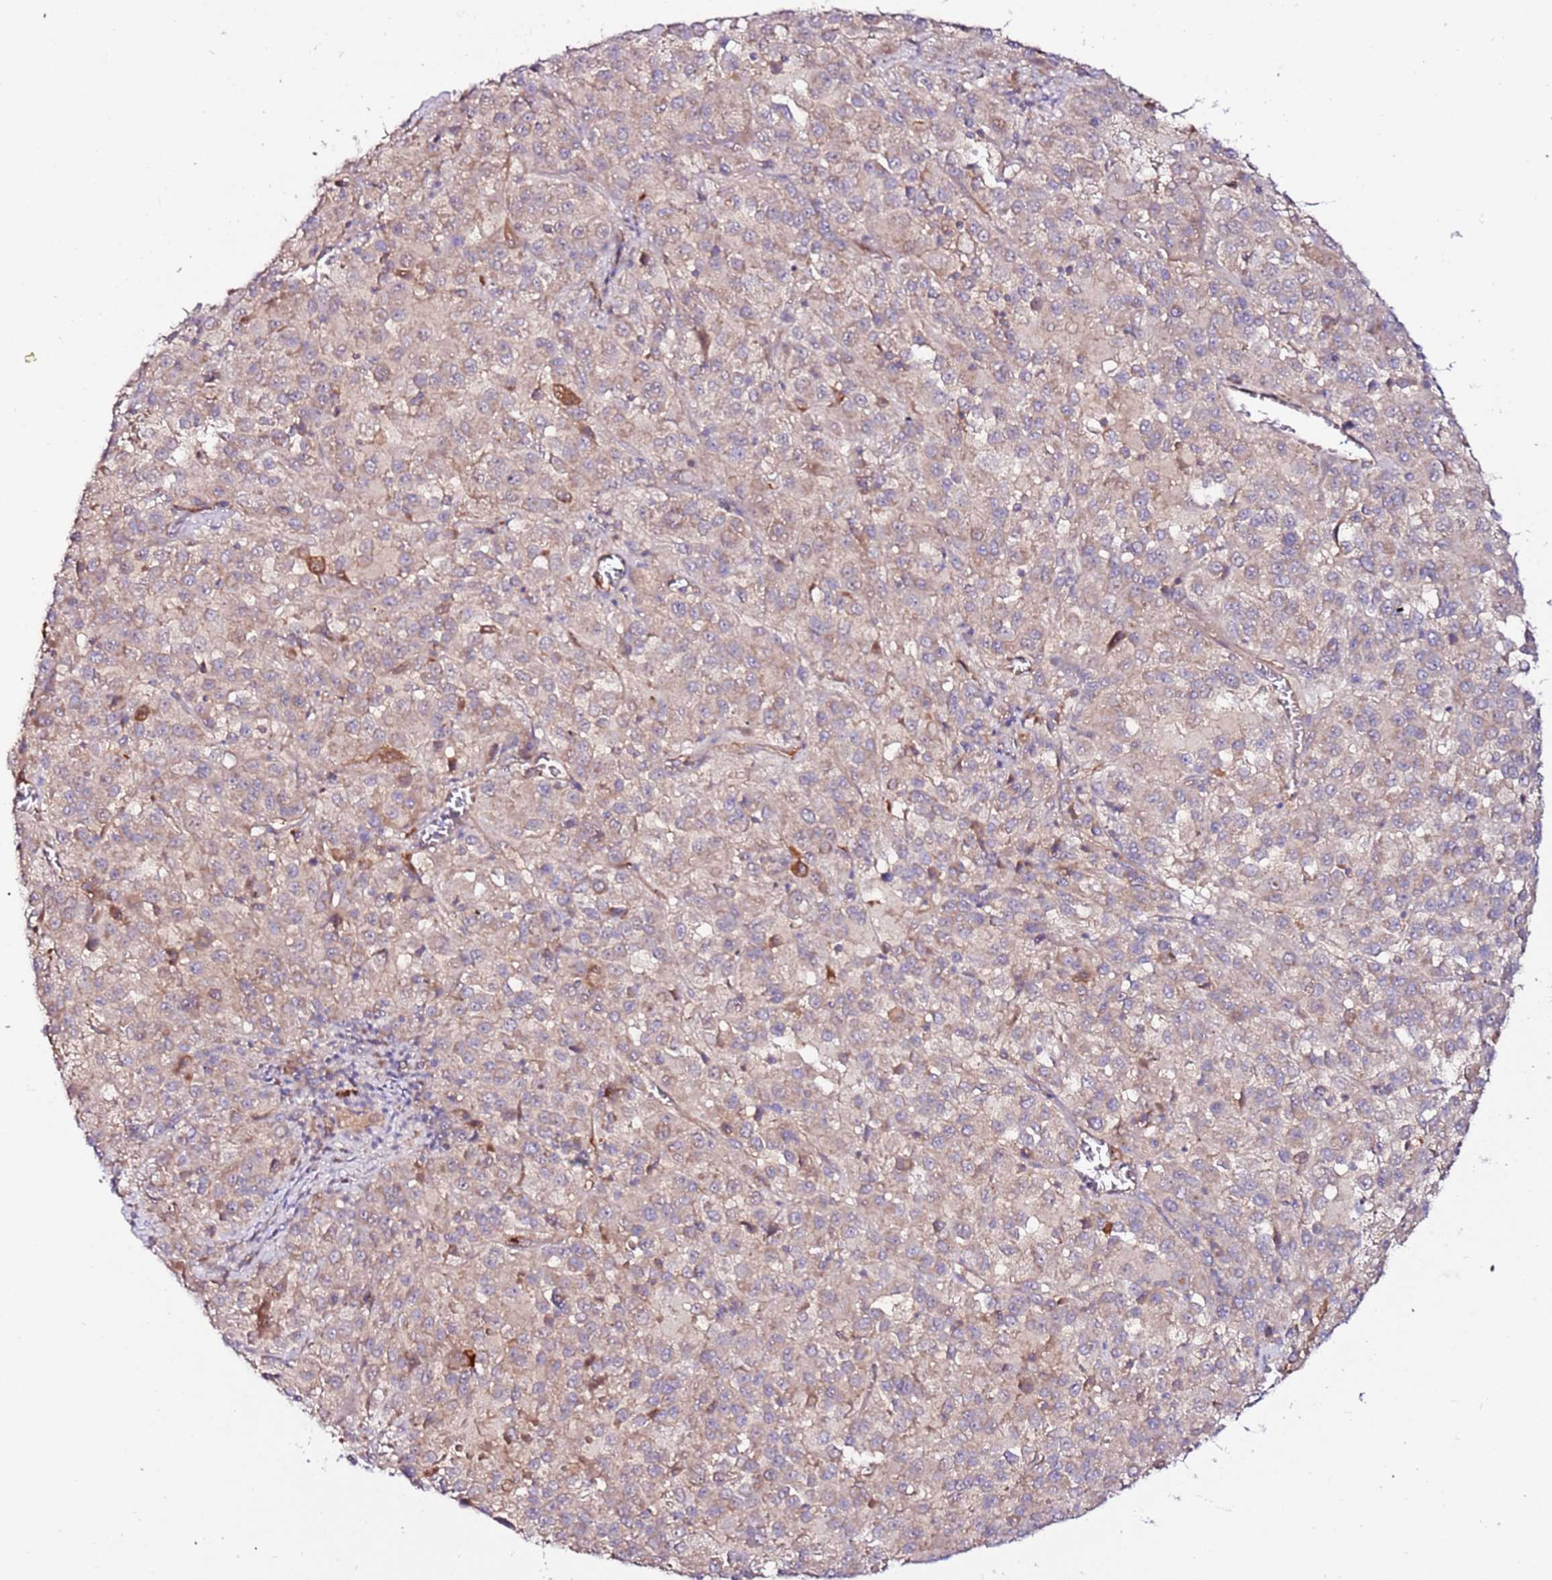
{"staining": {"intensity": "weak", "quantity": ">75%", "location": "cytoplasmic/membranous"}, "tissue": "melanoma", "cell_type": "Tumor cells", "image_type": "cancer", "snomed": [{"axis": "morphology", "description": "Malignant melanoma, Metastatic site"}, {"axis": "topography", "description": "Lung"}], "caption": "Immunohistochemistry of human melanoma exhibits low levels of weak cytoplasmic/membranous expression in about >75% of tumor cells. (brown staining indicates protein expression, while blue staining denotes nuclei).", "gene": "FLVCR1", "patient": {"sex": "male", "age": 64}}